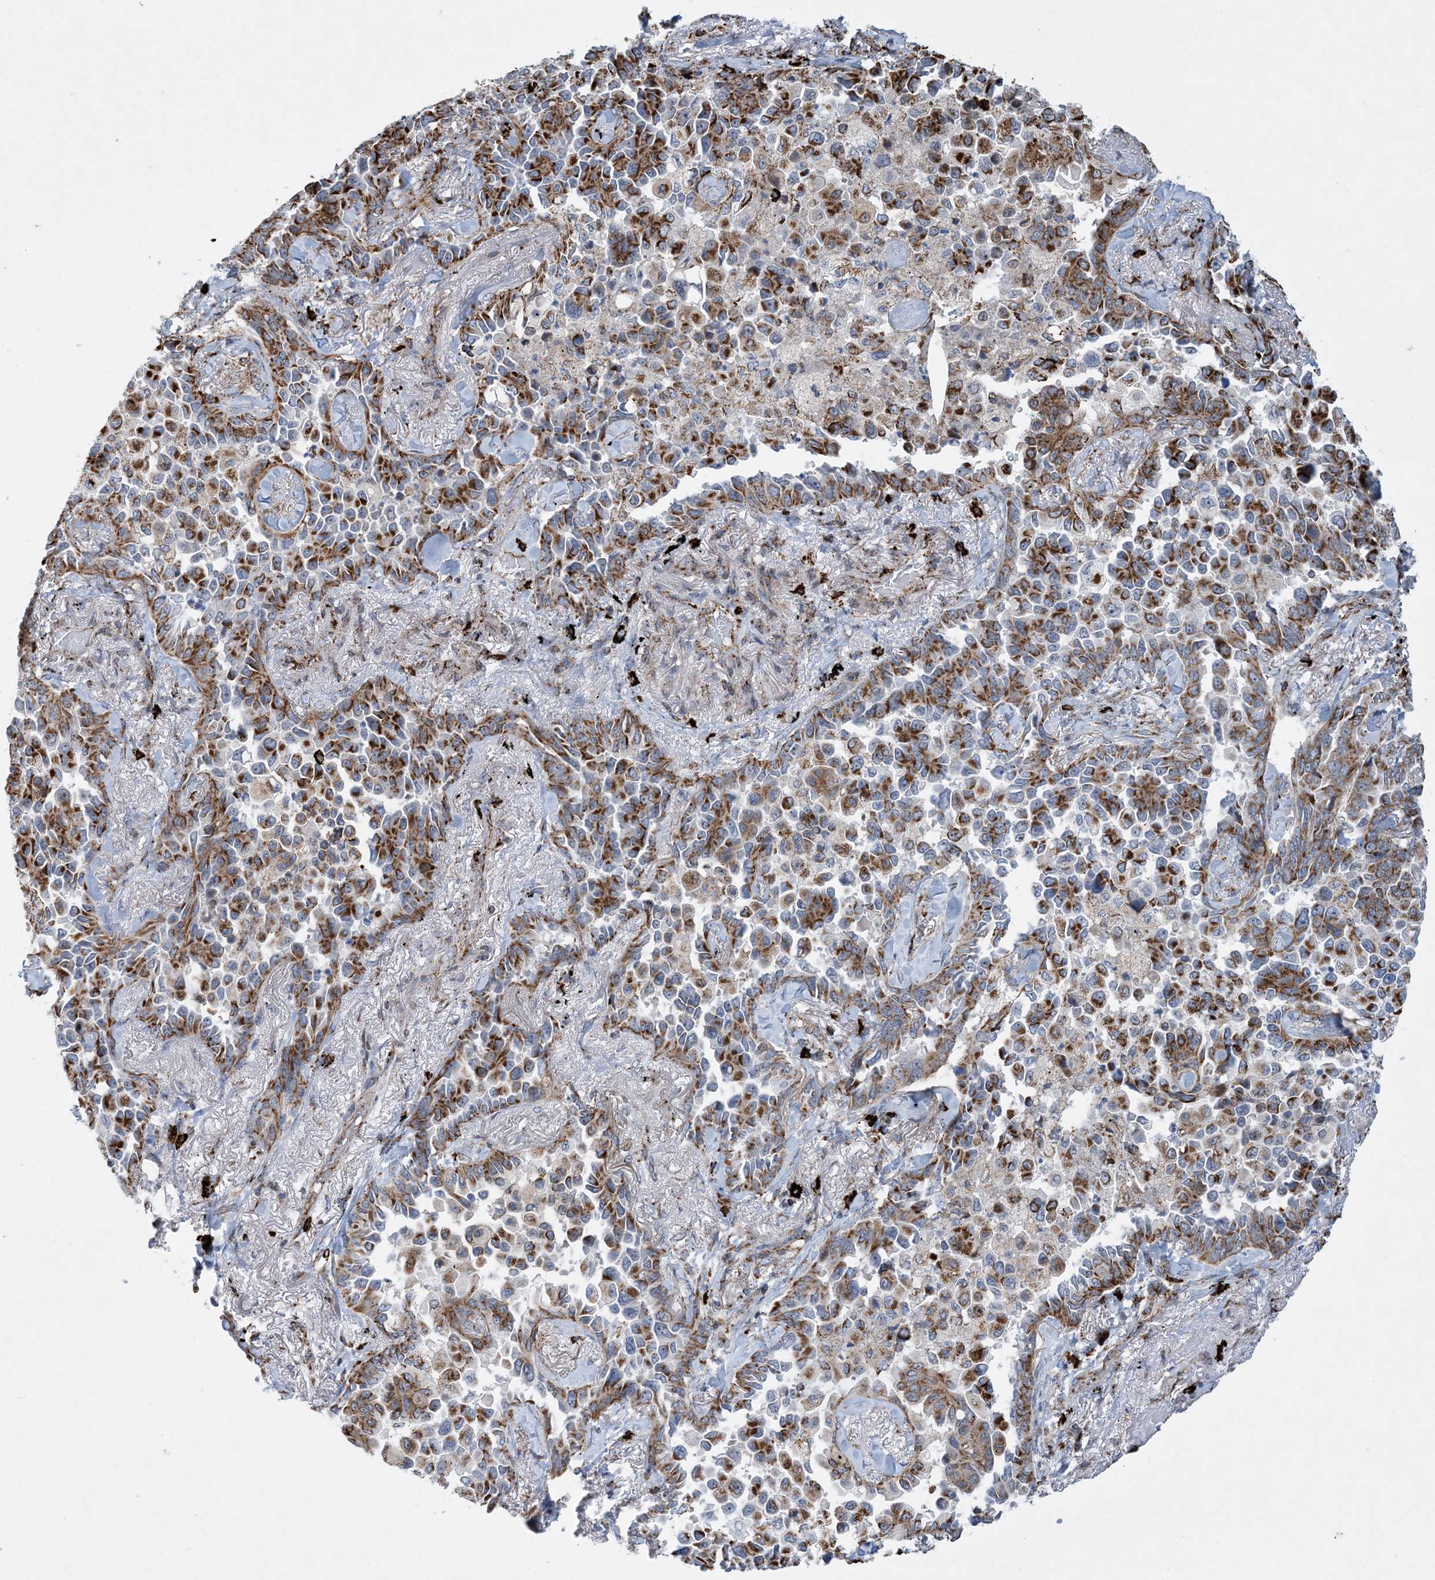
{"staining": {"intensity": "moderate", "quantity": ">75%", "location": "cytoplasmic/membranous"}, "tissue": "lung cancer", "cell_type": "Tumor cells", "image_type": "cancer", "snomed": [{"axis": "morphology", "description": "Adenocarcinoma, NOS"}, {"axis": "topography", "description": "Lung"}], "caption": "Immunohistochemical staining of human lung cancer (adenocarcinoma) displays moderate cytoplasmic/membranous protein staining in about >75% of tumor cells.", "gene": "PCDHGA1", "patient": {"sex": "female", "age": 67}}